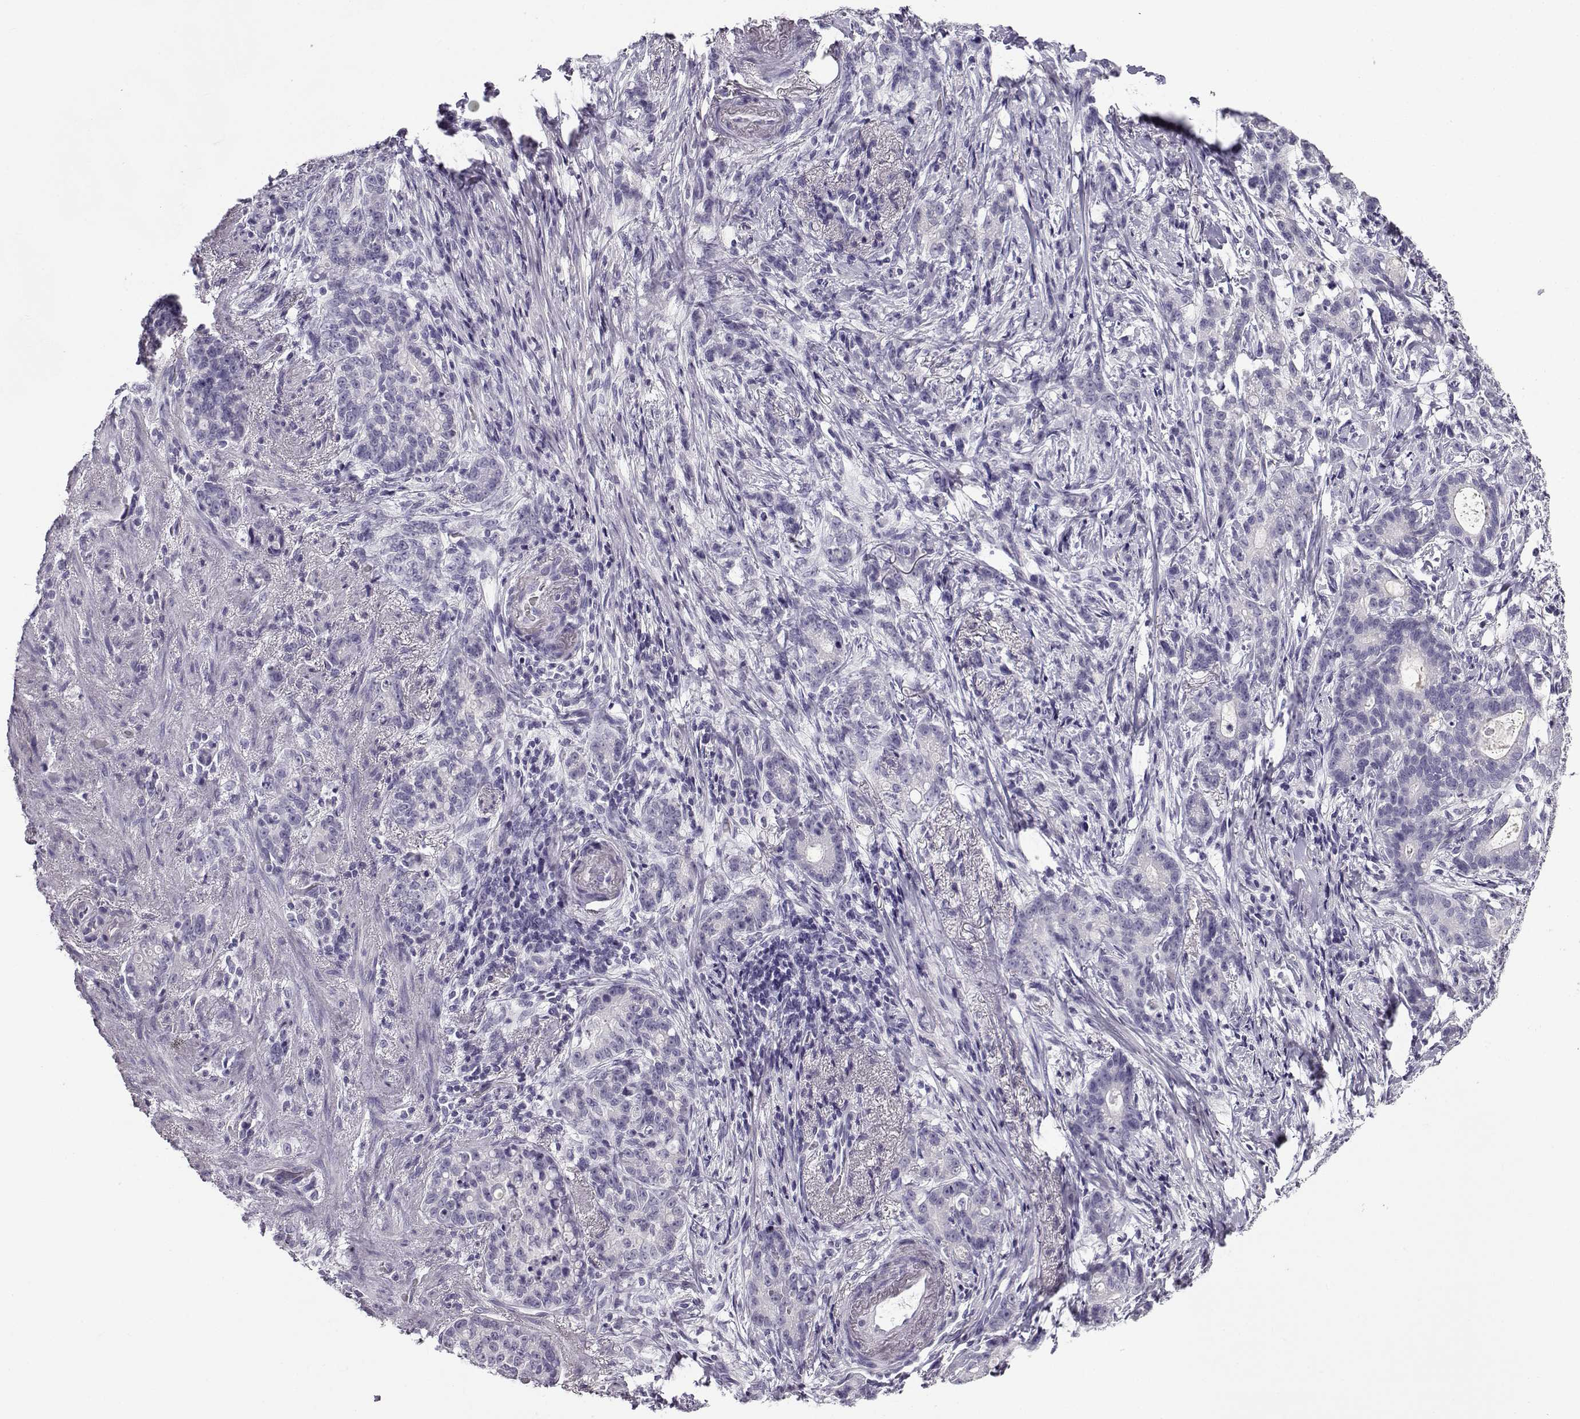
{"staining": {"intensity": "negative", "quantity": "none", "location": "none"}, "tissue": "stomach cancer", "cell_type": "Tumor cells", "image_type": "cancer", "snomed": [{"axis": "morphology", "description": "Adenocarcinoma, NOS"}, {"axis": "topography", "description": "Stomach, lower"}], "caption": "Immunohistochemical staining of stomach cancer demonstrates no significant staining in tumor cells. The staining is performed using DAB (3,3'-diaminobenzidine) brown chromogen with nuclei counter-stained in using hematoxylin.", "gene": "CABS1", "patient": {"sex": "male", "age": 88}}